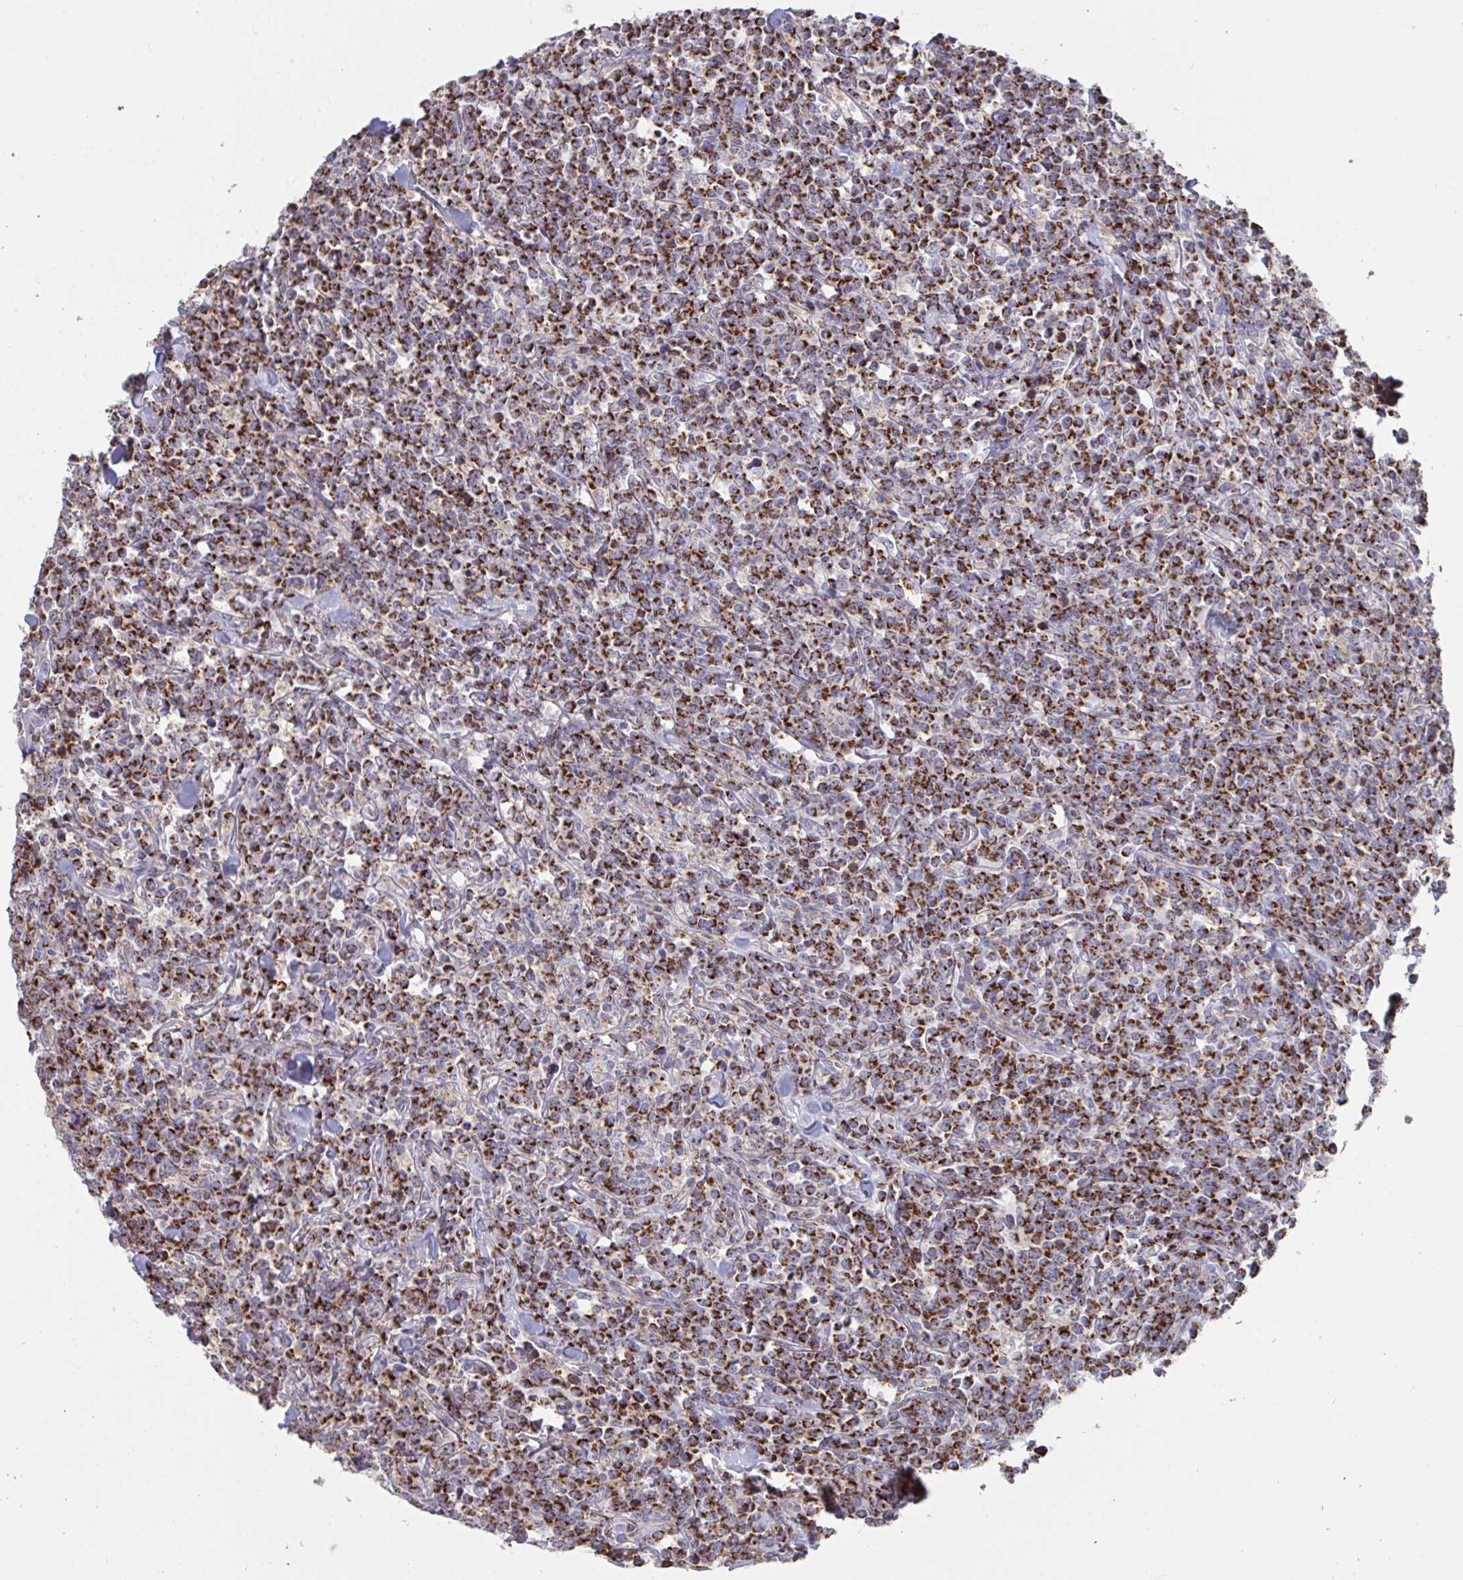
{"staining": {"intensity": "strong", "quantity": ">75%", "location": "cytoplasmic/membranous"}, "tissue": "lymphoma", "cell_type": "Tumor cells", "image_type": "cancer", "snomed": [{"axis": "morphology", "description": "Malignant lymphoma, non-Hodgkin's type, High grade"}, {"axis": "topography", "description": "Small intestine"}], "caption": "Strong cytoplasmic/membranous positivity is present in about >75% of tumor cells in high-grade malignant lymphoma, non-Hodgkin's type.", "gene": "MICOS10", "patient": {"sex": "female", "age": 56}}